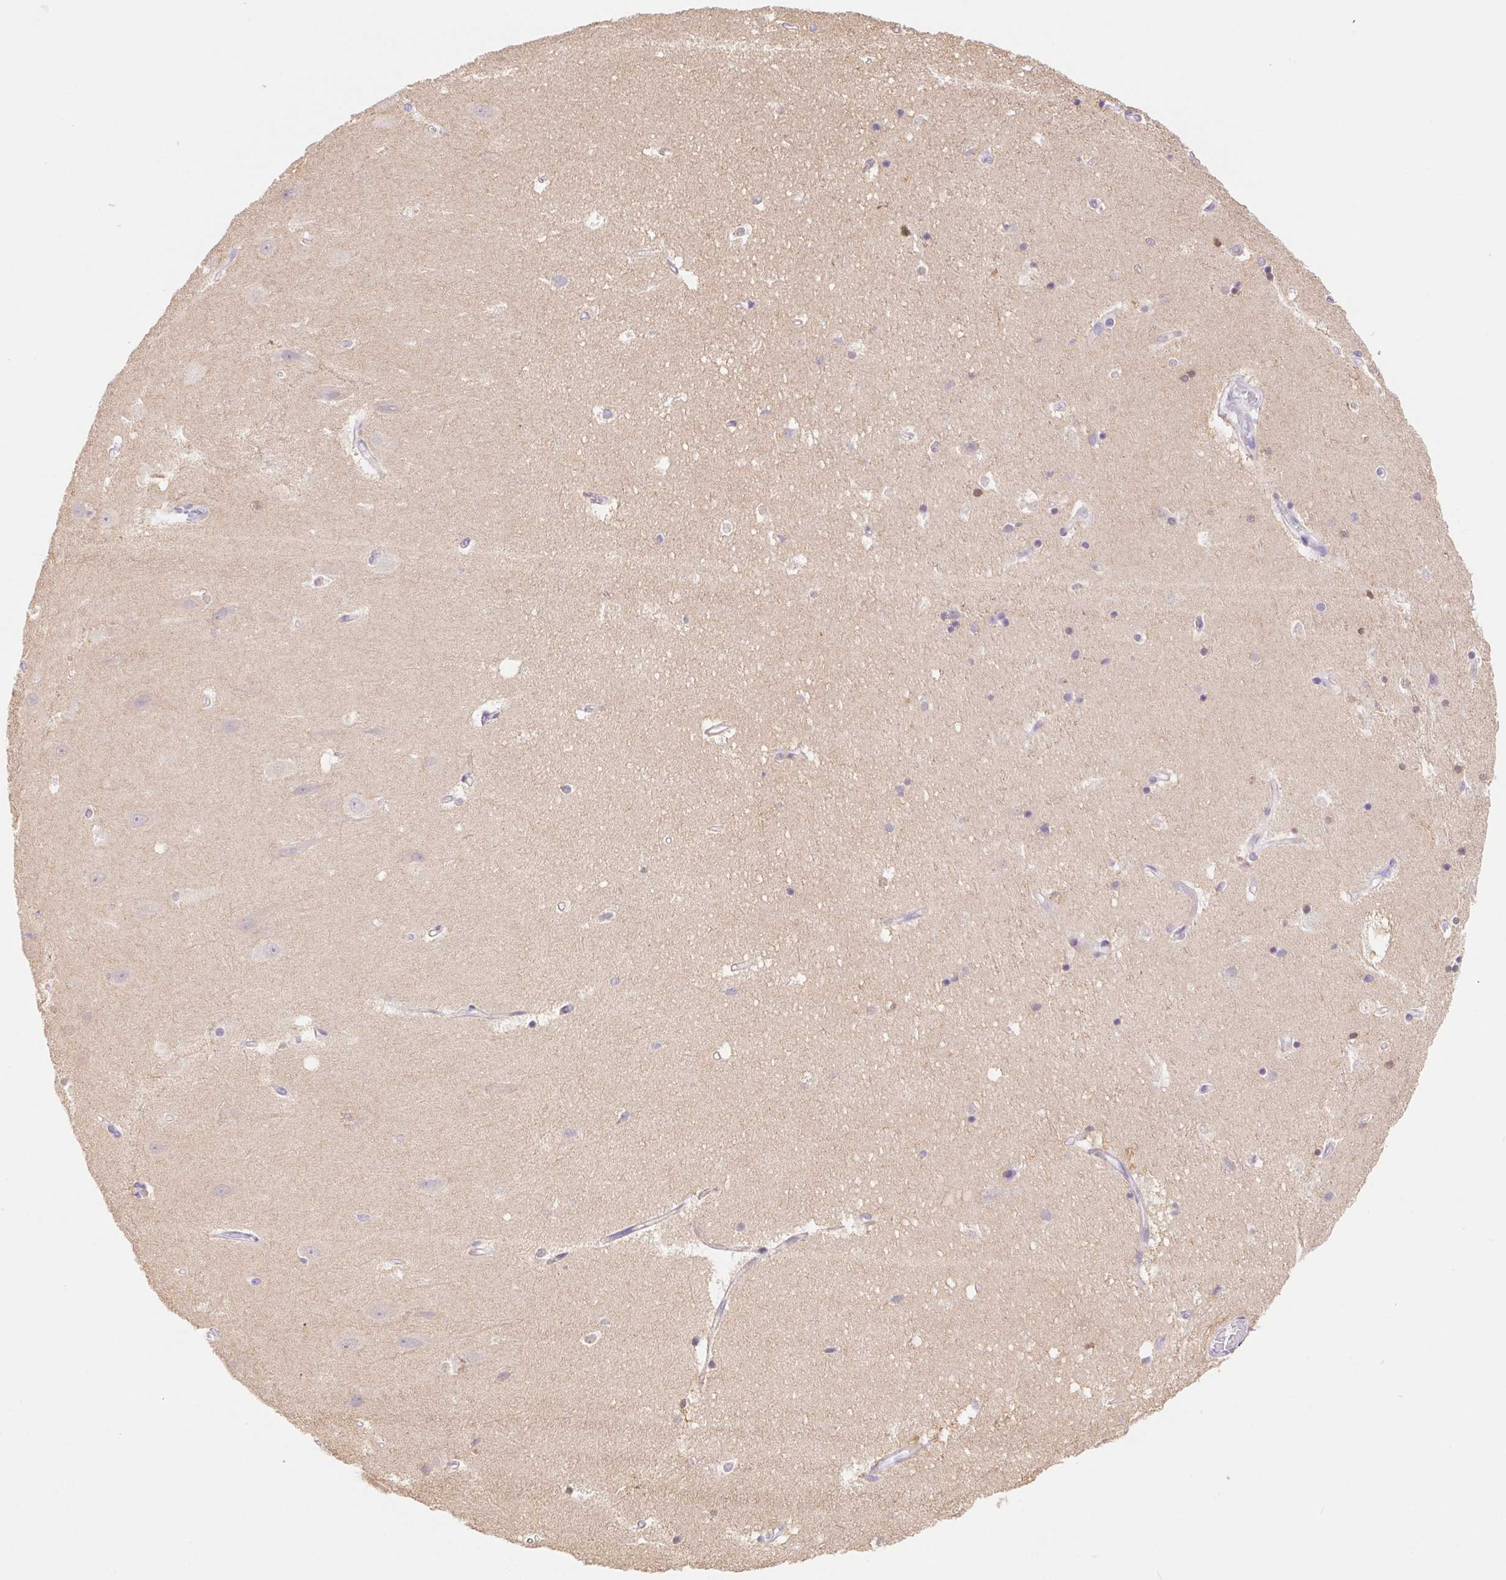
{"staining": {"intensity": "moderate", "quantity": "<25%", "location": "cytoplasmic/membranous"}, "tissue": "hippocampus", "cell_type": "Glial cells", "image_type": "normal", "snomed": [{"axis": "morphology", "description": "Normal tissue, NOS"}, {"axis": "topography", "description": "Hippocampus"}], "caption": "Immunohistochemistry (IHC) (DAB (3,3'-diaminobenzidine)) staining of benign hippocampus demonstrates moderate cytoplasmic/membranous protein staining in approximately <25% of glial cells.", "gene": "PNLIP", "patient": {"sex": "male", "age": 63}}